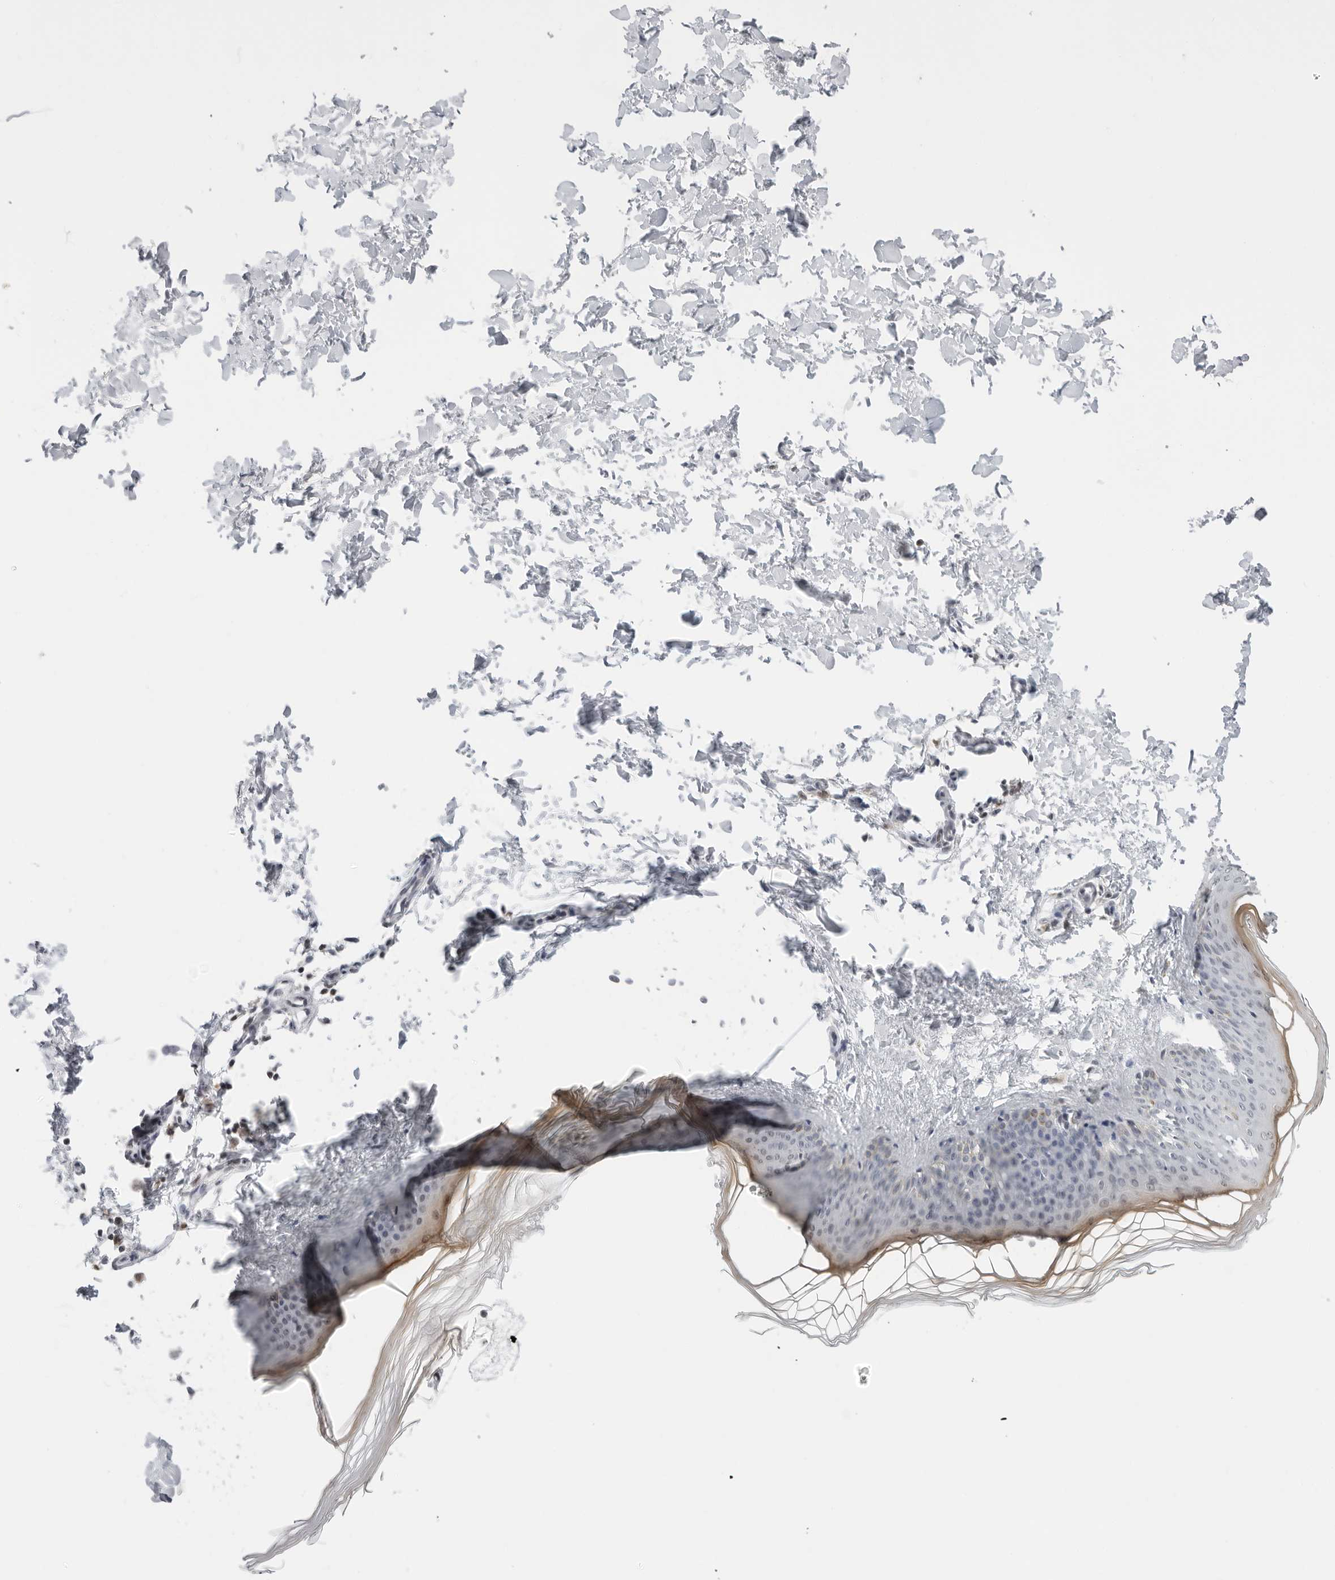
{"staining": {"intensity": "negative", "quantity": "none", "location": "none"}, "tissue": "skin", "cell_type": "Fibroblasts", "image_type": "normal", "snomed": [{"axis": "morphology", "description": "Normal tissue, NOS"}, {"axis": "topography", "description": "Skin"}], "caption": "High magnification brightfield microscopy of benign skin stained with DAB (brown) and counterstained with hematoxylin (blue): fibroblasts show no significant staining.", "gene": "FLG2", "patient": {"sex": "female", "age": 27}}